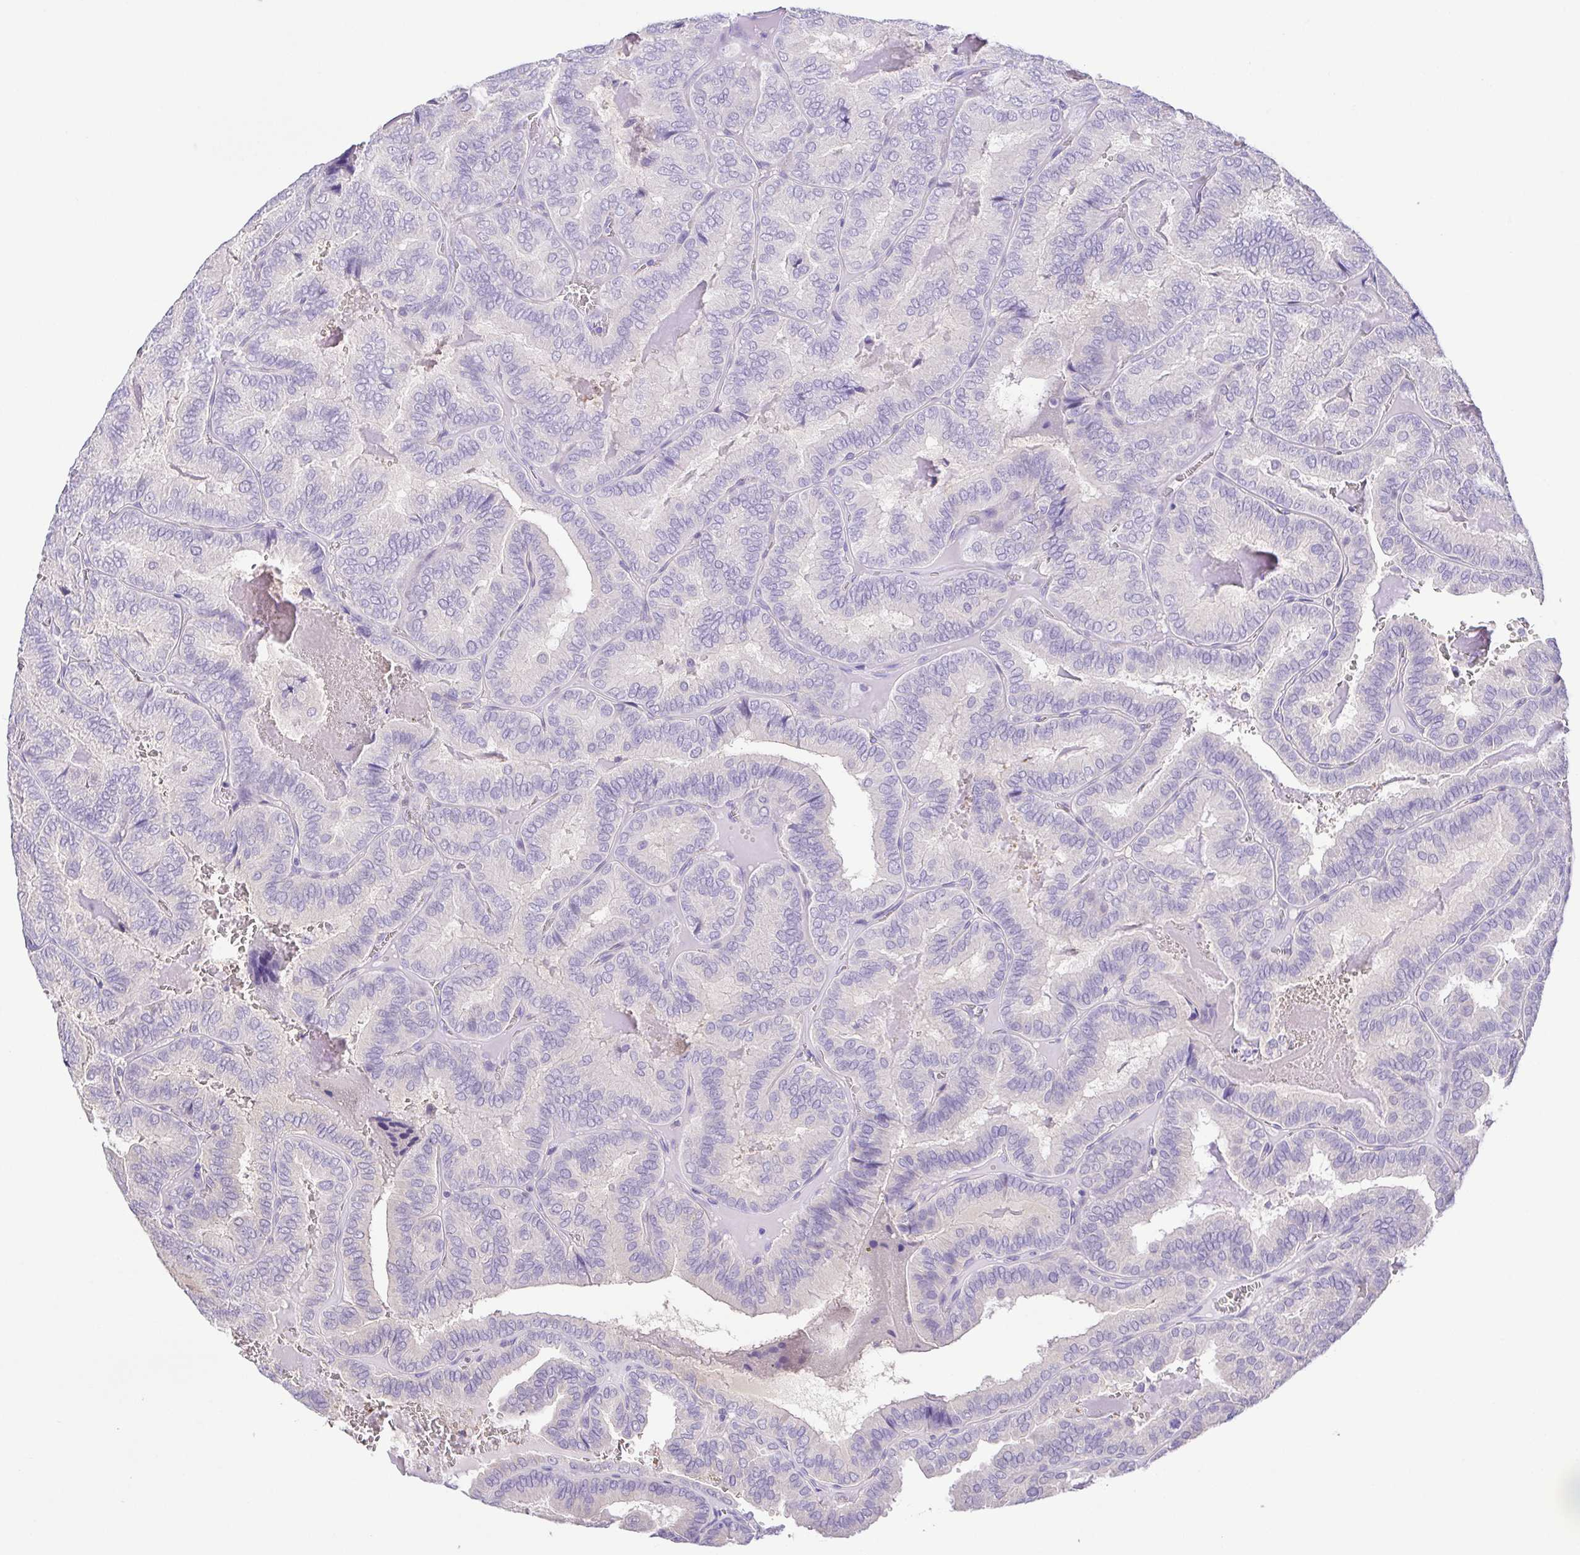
{"staining": {"intensity": "negative", "quantity": "none", "location": "none"}, "tissue": "thyroid cancer", "cell_type": "Tumor cells", "image_type": "cancer", "snomed": [{"axis": "morphology", "description": "Papillary adenocarcinoma, NOS"}, {"axis": "topography", "description": "Thyroid gland"}], "caption": "This is an immunohistochemistry (IHC) histopathology image of thyroid cancer. There is no expression in tumor cells.", "gene": "EPB42", "patient": {"sex": "female", "age": 75}}